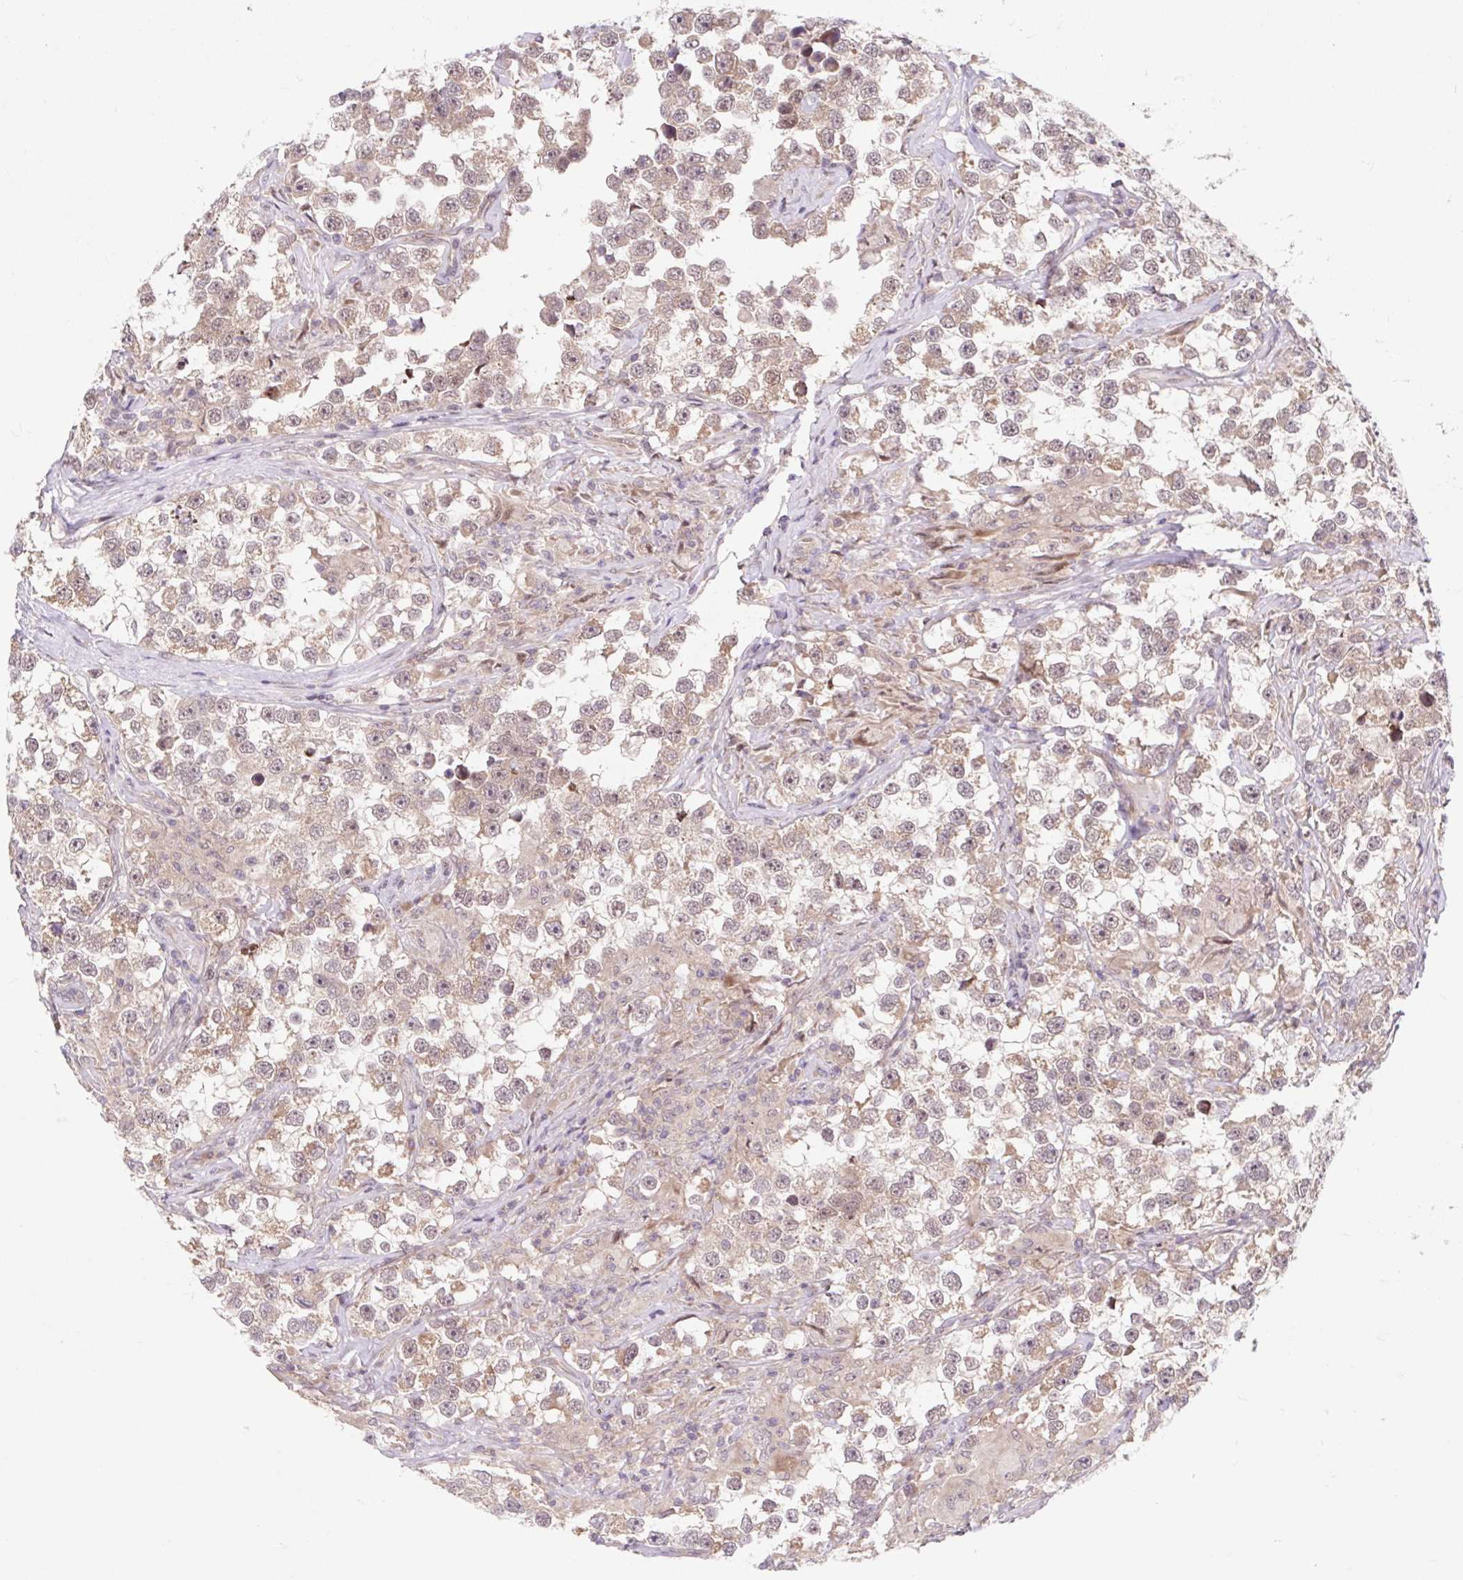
{"staining": {"intensity": "moderate", "quantity": ">75%", "location": "cytoplasmic/membranous,nuclear"}, "tissue": "testis cancer", "cell_type": "Tumor cells", "image_type": "cancer", "snomed": [{"axis": "morphology", "description": "Seminoma, NOS"}, {"axis": "topography", "description": "Testis"}], "caption": "Testis cancer (seminoma) was stained to show a protein in brown. There is medium levels of moderate cytoplasmic/membranous and nuclear positivity in about >75% of tumor cells.", "gene": "HFE", "patient": {"sex": "male", "age": 46}}